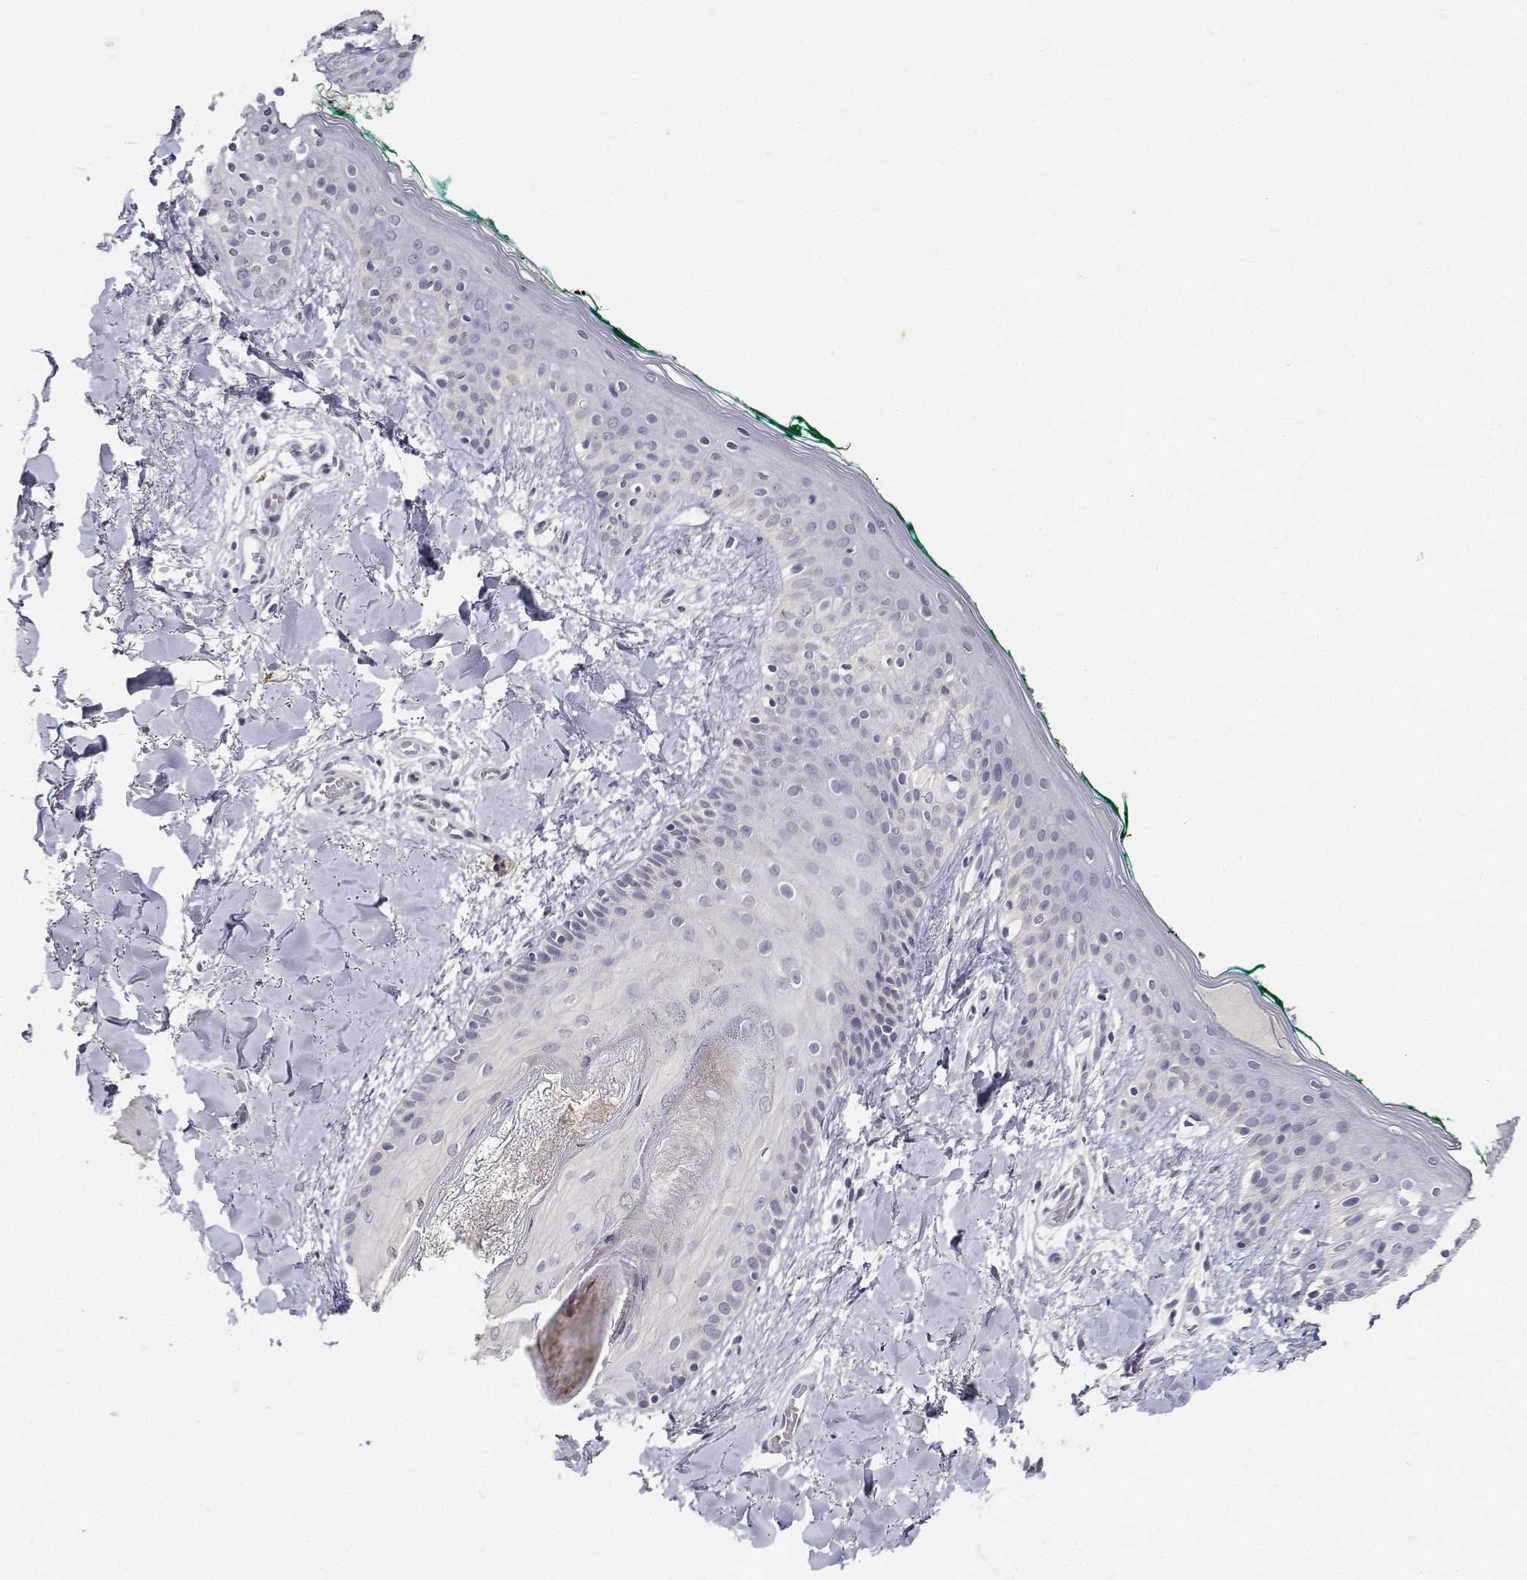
{"staining": {"intensity": "negative", "quantity": "none", "location": "none"}, "tissue": "skin", "cell_type": "Fibroblasts", "image_type": "normal", "snomed": [{"axis": "morphology", "description": "Normal tissue, NOS"}, {"axis": "topography", "description": "Skin"}], "caption": "IHC image of benign human skin stained for a protein (brown), which exhibits no staining in fibroblasts. (Brightfield microscopy of DAB (3,3'-diaminobenzidine) IHC at high magnification).", "gene": "PAEP", "patient": {"sex": "female", "age": 34}}